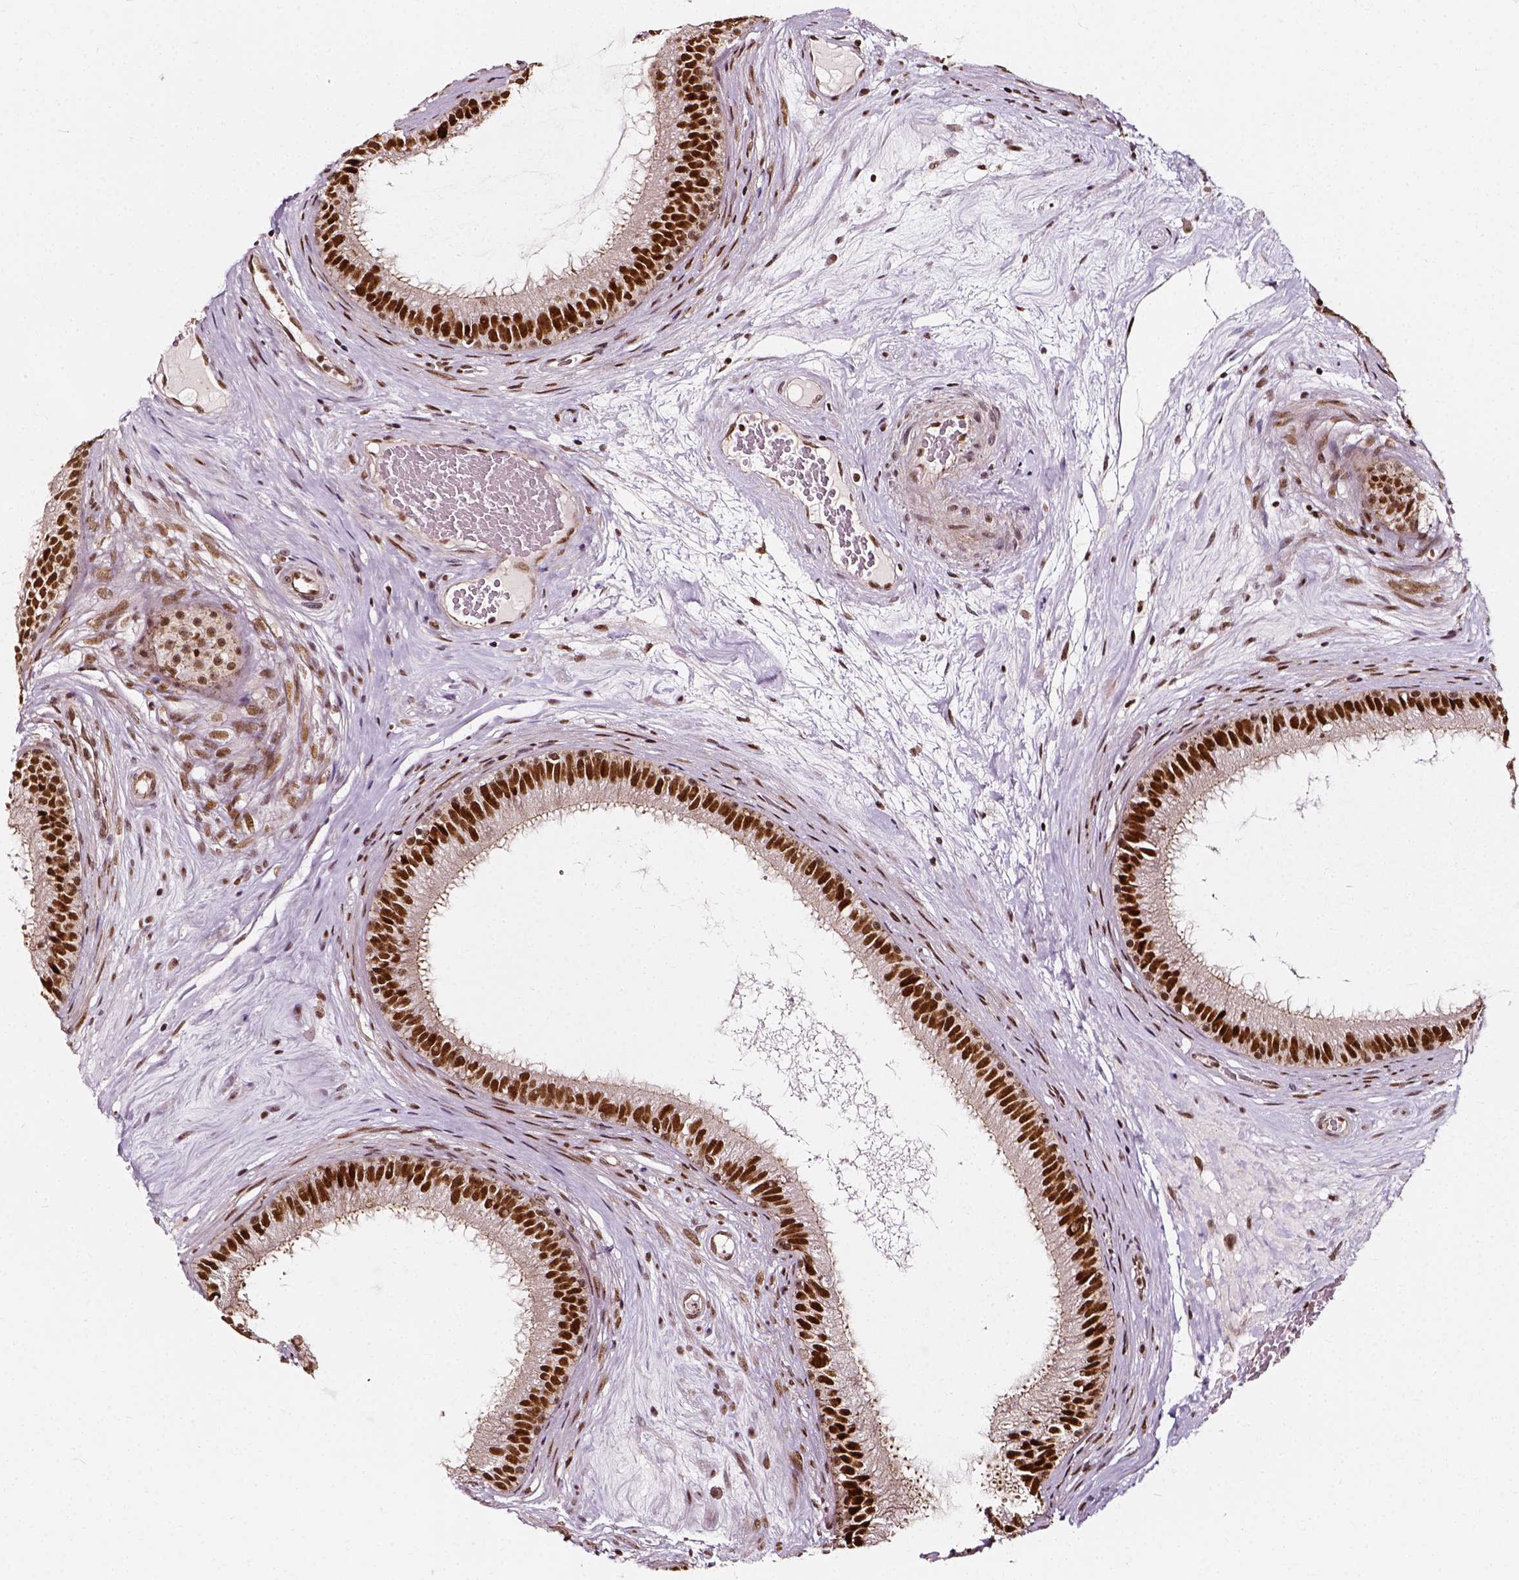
{"staining": {"intensity": "strong", "quantity": ">75%", "location": "nuclear"}, "tissue": "epididymis", "cell_type": "Glandular cells", "image_type": "normal", "snomed": [{"axis": "morphology", "description": "Normal tissue, NOS"}, {"axis": "topography", "description": "Epididymis"}], "caption": "Glandular cells reveal high levels of strong nuclear expression in about >75% of cells in unremarkable epididymis.", "gene": "NACC1", "patient": {"sex": "male", "age": 59}}